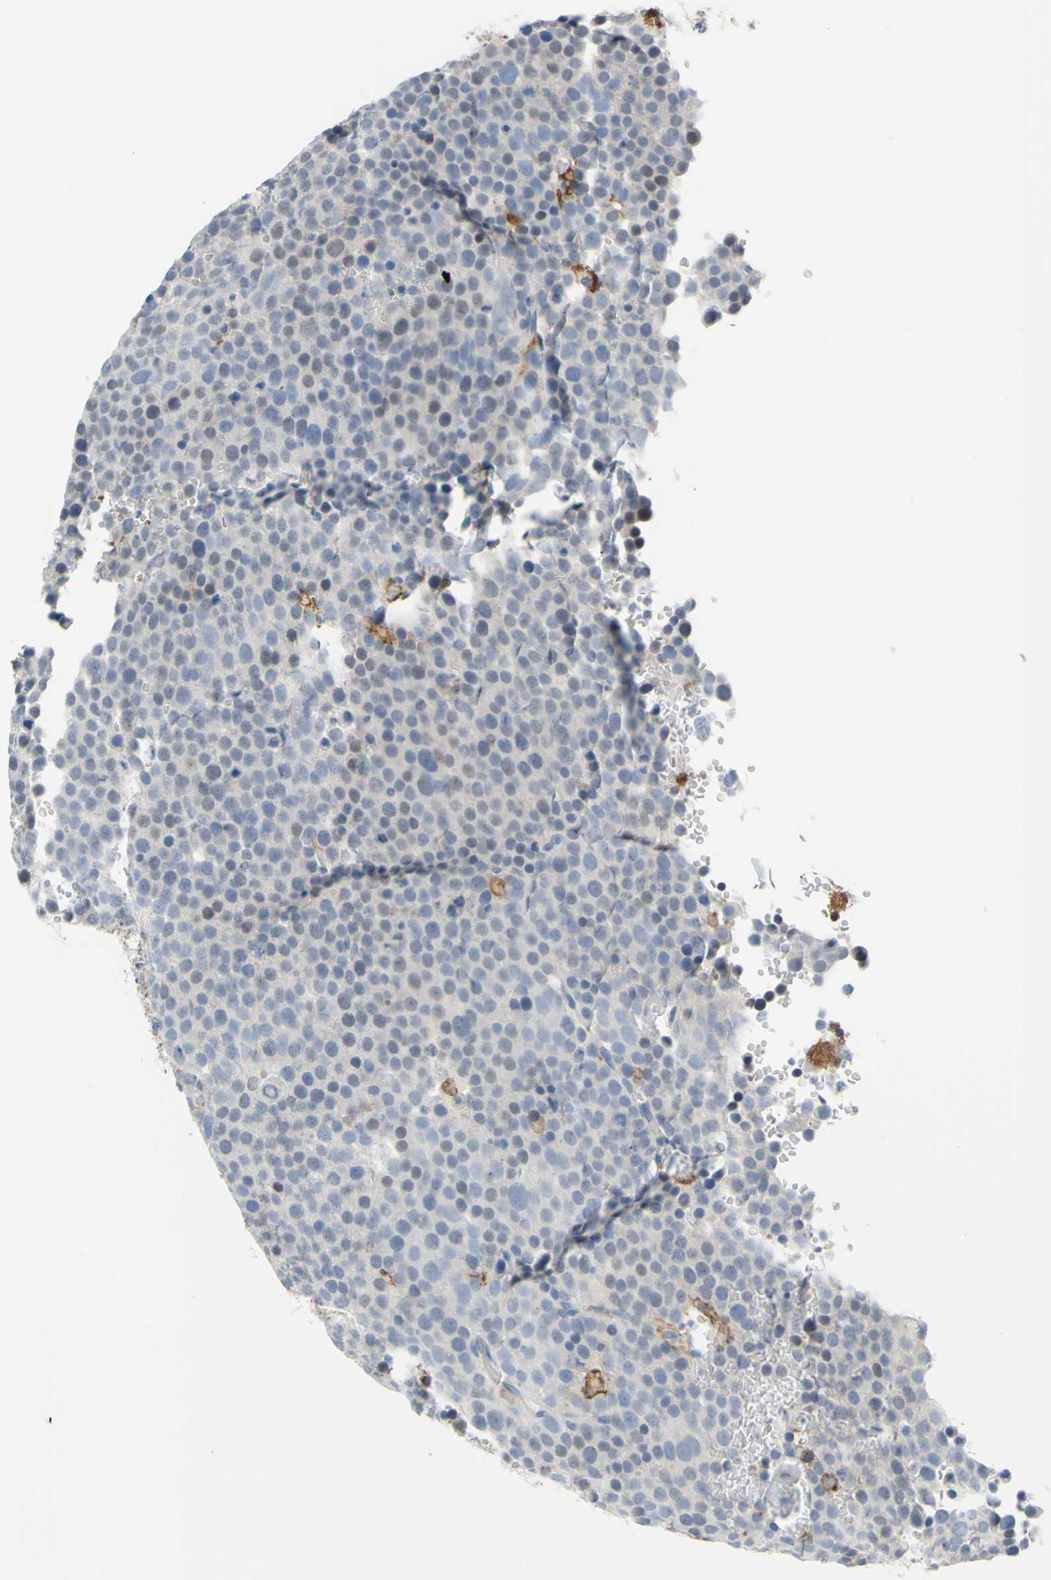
{"staining": {"intensity": "negative", "quantity": "none", "location": "none"}, "tissue": "testis cancer", "cell_type": "Tumor cells", "image_type": "cancer", "snomed": [{"axis": "morphology", "description": "Seminoma, NOS"}, {"axis": "topography", "description": "Testis"}], "caption": "This is a image of immunohistochemistry (IHC) staining of seminoma (testis), which shows no staining in tumor cells. (Brightfield microscopy of DAB immunohistochemistry (IHC) at high magnification).", "gene": "FCGR2A", "patient": {"sex": "male", "age": 71}}